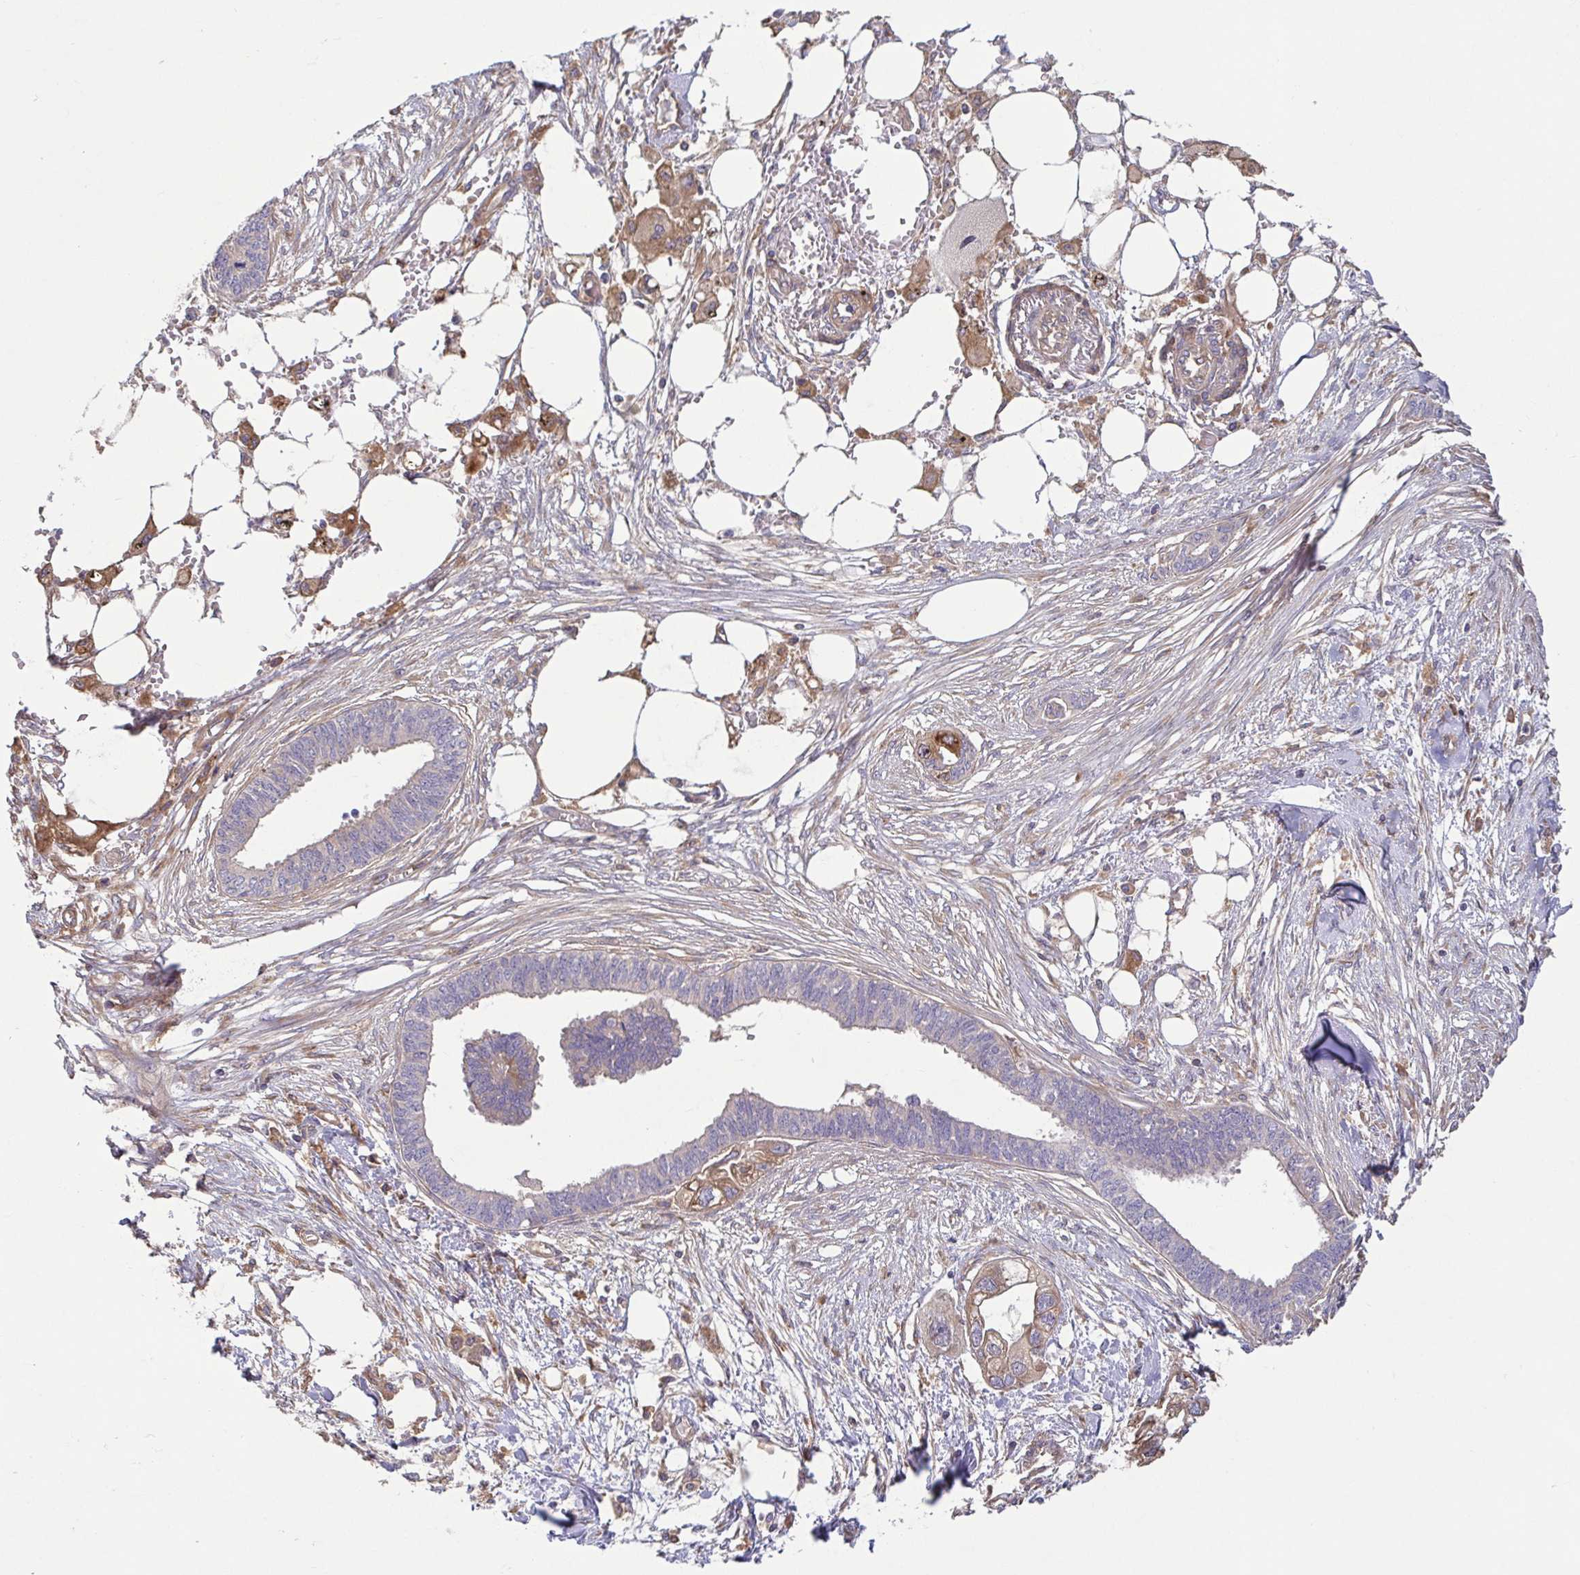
{"staining": {"intensity": "moderate", "quantity": "<25%", "location": "cytoplasmic/membranous"}, "tissue": "endometrial cancer", "cell_type": "Tumor cells", "image_type": "cancer", "snomed": [{"axis": "morphology", "description": "Adenocarcinoma, NOS"}, {"axis": "morphology", "description": "Adenocarcinoma, metastatic, NOS"}, {"axis": "topography", "description": "Adipose tissue"}, {"axis": "topography", "description": "Endometrium"}], "caption": "Human endometrial metastatic adenocarcinoma stained with a brown dye demonstrates moderate cytoplasmic/membranous positive staining in approximately <25% of tumor cells.", "gene": "LMF2", "patient": {"sex": "female", "age": 67}}